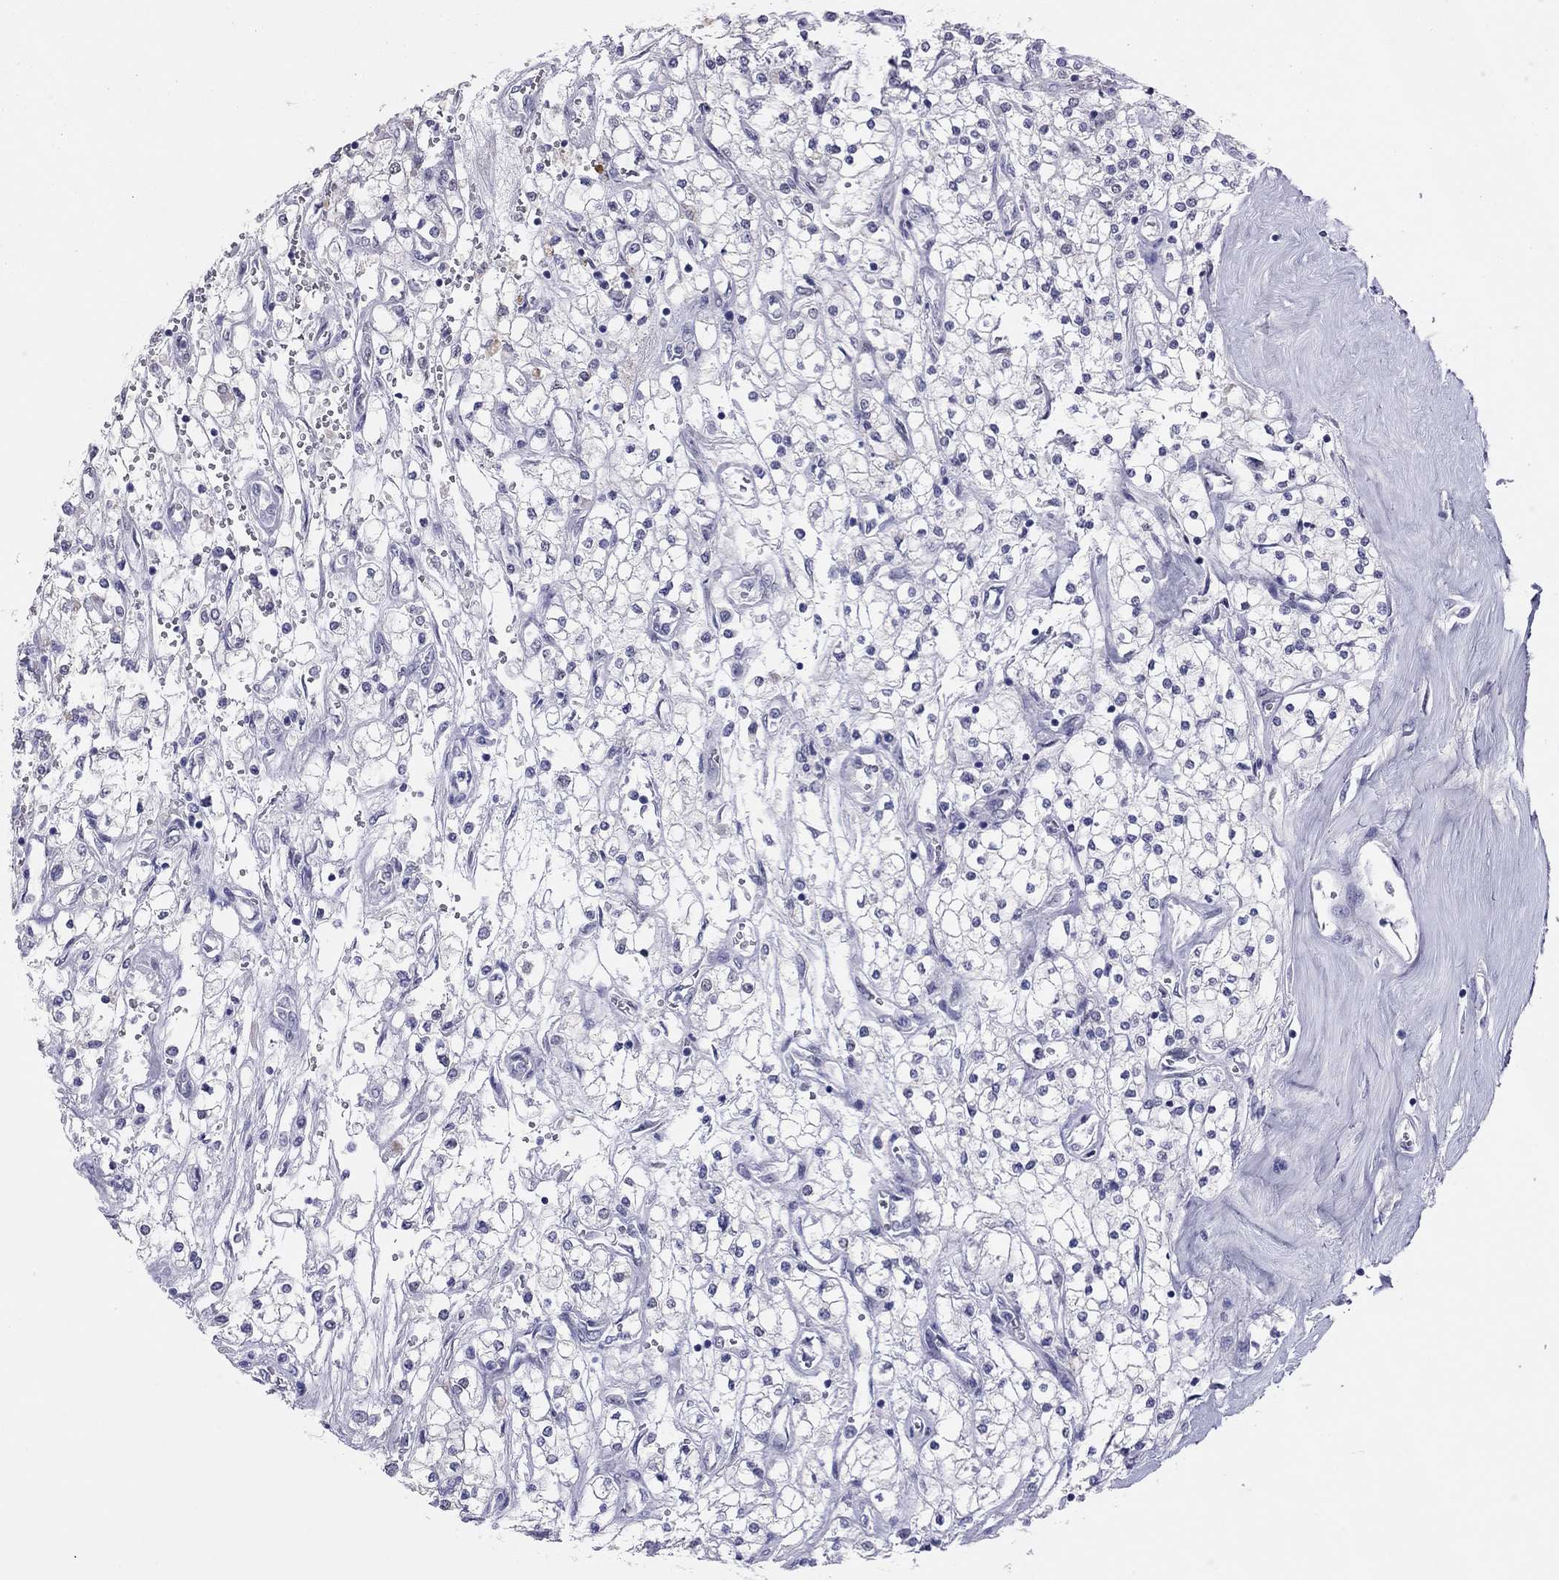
{"staining": {"intensity": "negative", "quantity": "none", "location": "none"}, "tissue": "renal cancer", "cell_type": "Tumor cells", "image_type": "cancer", "snomed": [{"axis": "morphology", "description": "Adenocarcinoma, NOS"}, {"axis": "topography", "description": "Kidney"}], "caption": "A histopathology image of human renal adenocarcinoma is negative for staining in tumor cells.", "gene": "PHOX2A", "patient": {"sex": "male", "age": 80}}